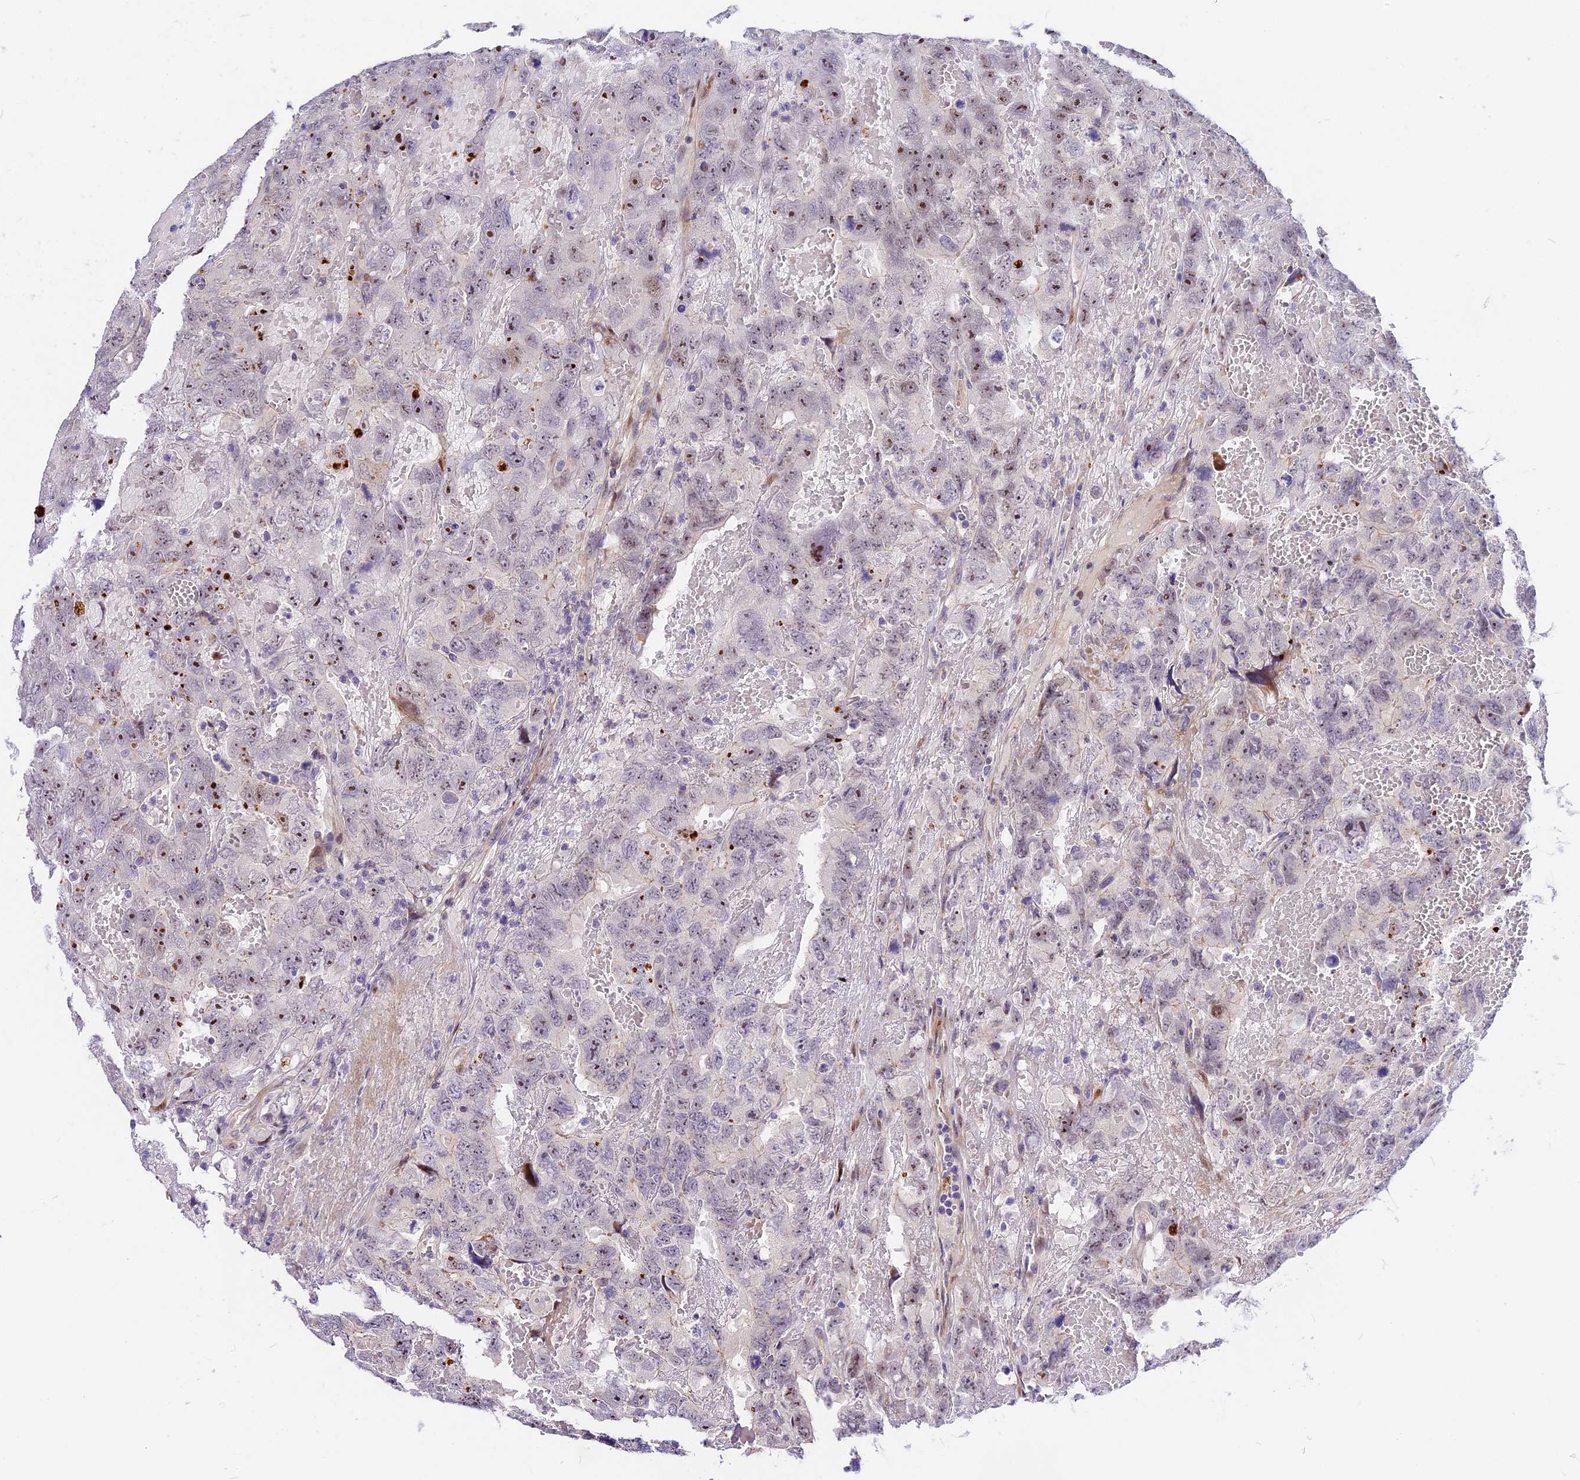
{"staining": {"intensity": "moderate", "quantity": "<25%", "location": "nuclear"}, "tissue": "testis cancer", "cell_type": "Tumor cells", "image_type": "cancer", "snomed": [{"axis": "morphology", "description": "Carcinoma, Embryonal, NOS"}, {"axis": "topography", "description": "Testis"}], "caption": "Immunohistochemistry (IHC) image of neoplastic tissue: human testis cancer stained using immunohistochemistry reveals low levels of moderate protein expression localized specifically in the nuclear of tumor cells, appearing as a nuclear brown color.", "gene": "MIDN", "patient": {"sex": "male", "age": 45}}